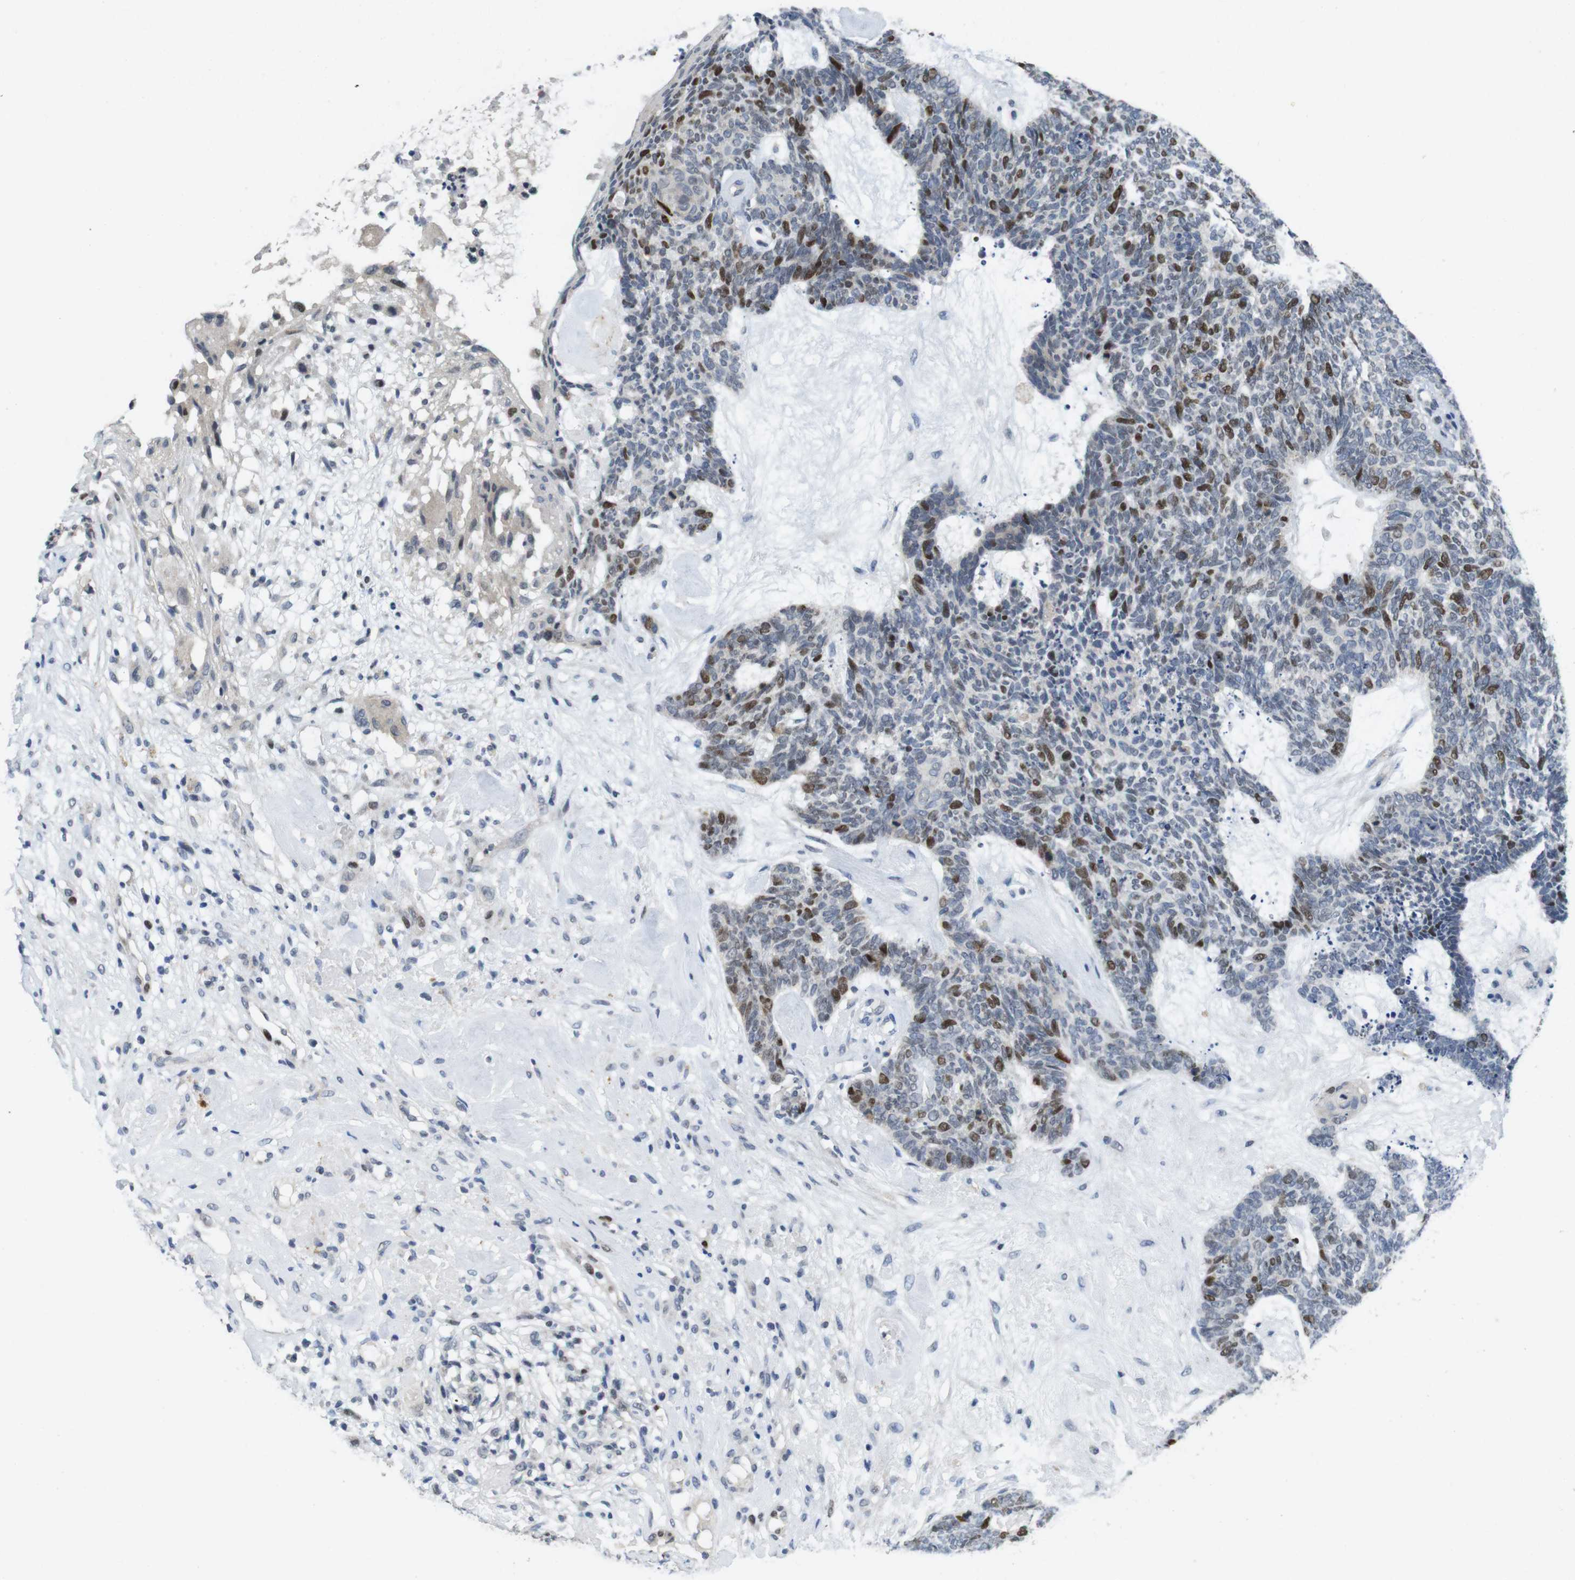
{"staining": {"intensity": "moderate", "quantity": "25%-75%", "location": "nuclear"}, "tissue": "skin cancer", "cell_type": "Tumor cells", "image_type": "cancer", "snomed": [{"axis": "morphology", "description": "Basal cell carcinoma"}, {"axis": "topography", "description": "Skin"}], "caption": "IHC image of skin cancer stained for a protein (brown), which exhibits medium levels of moderate nuclear staining in about 25%-75% of tumor cells.", "gene": "SKP2", "patient": {"sex": "female", "age": 84}}